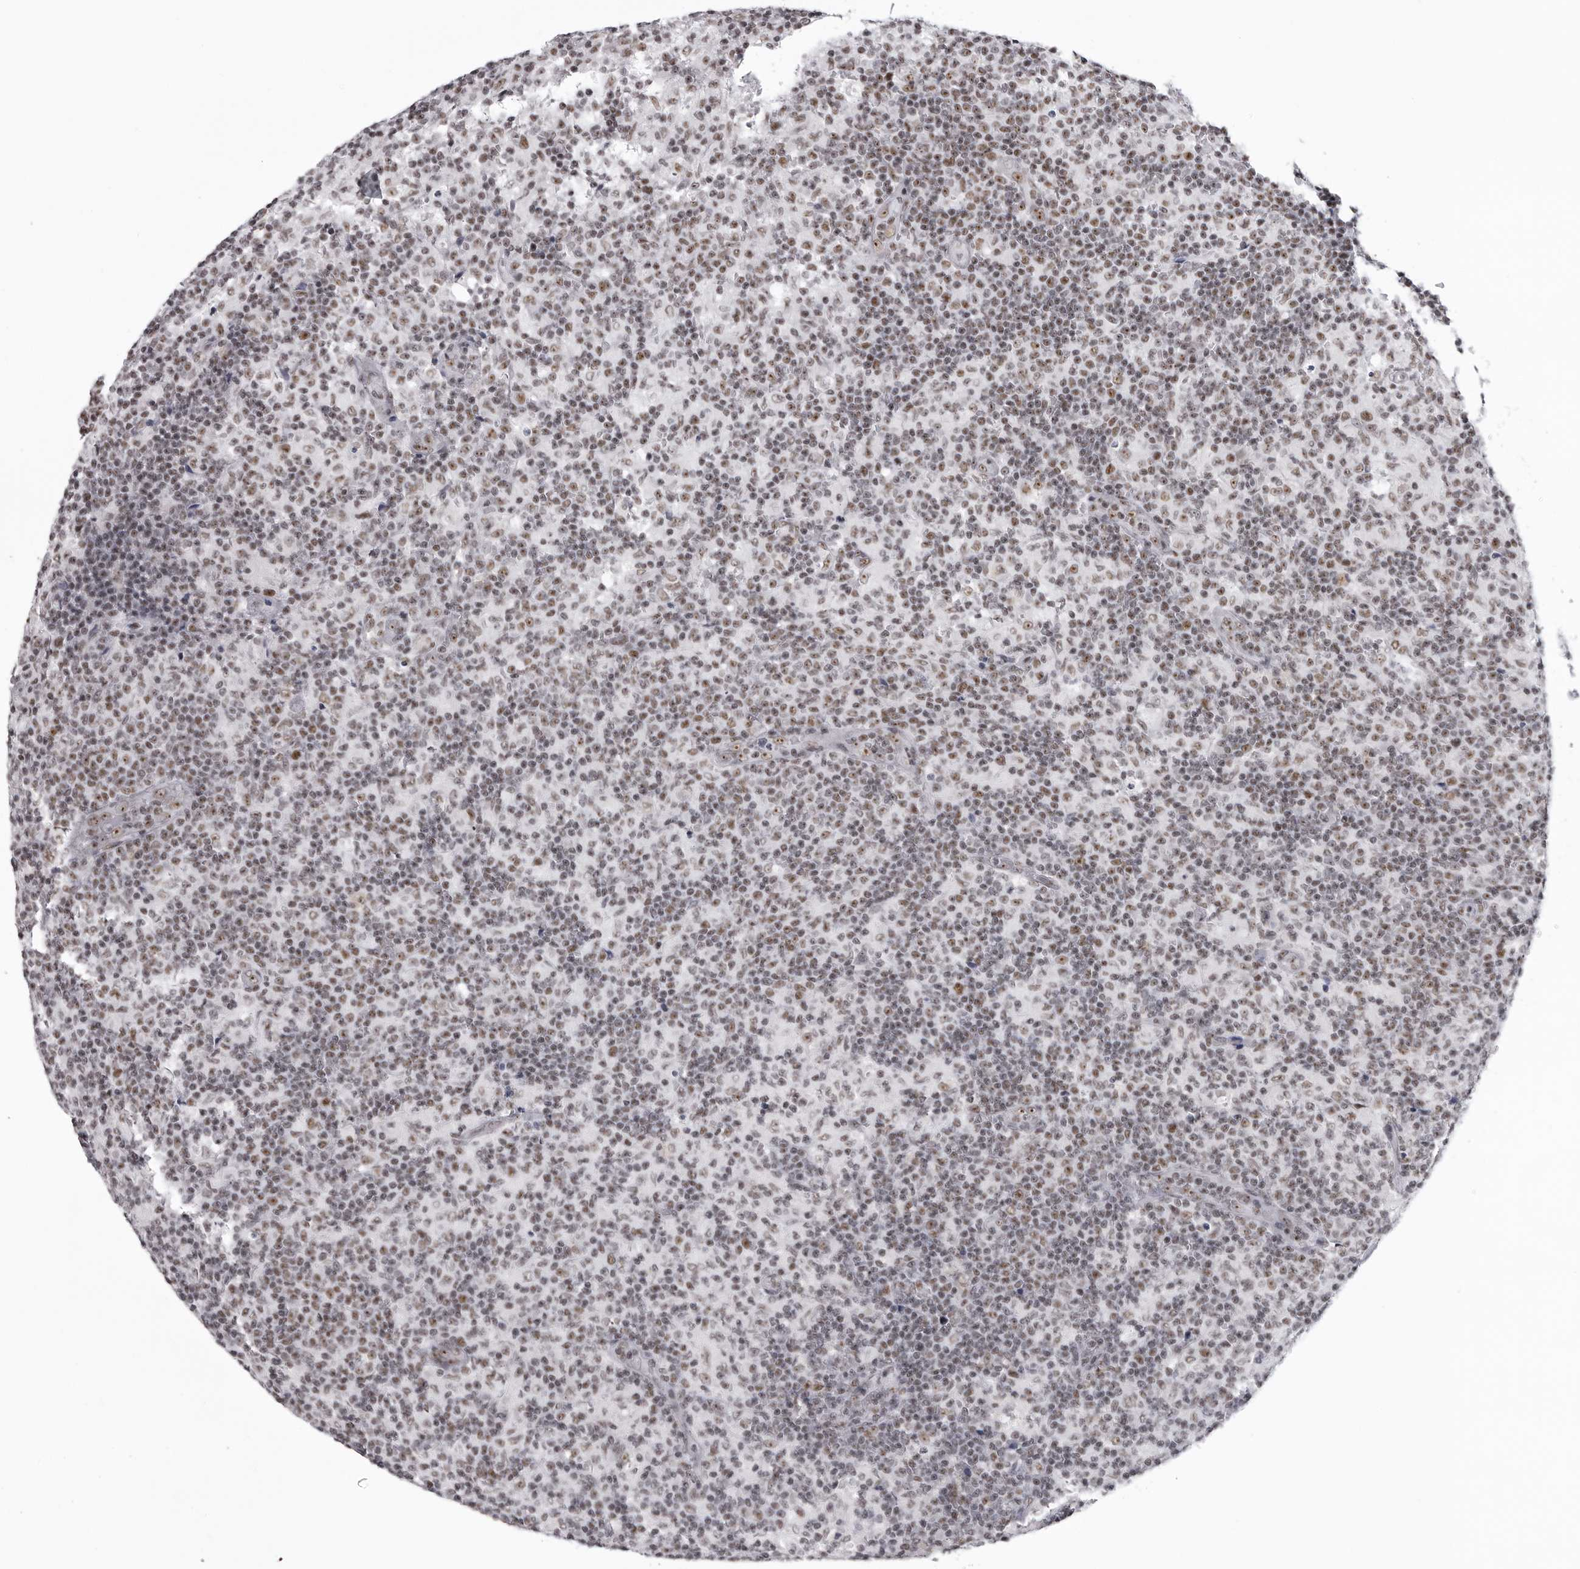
{"staining": {"intensity": "moderate", "quantity": "25%-75%", "location": "nuclear"}, "tissue": "lymph node", "cell_type": "Non-germinal center cells", "image_type": "normal", "snomed": [{"axis": "morphology", "description": "Normal tissue, NOS"}, {"axis": "morphology", "description": "Inflammation, NOS"}, {"axis": "topography", "description": "Lymph node"}], "caption": "IHC micrograph of normal lymph node stained for a protein (brown), which displays medium levels of moderate nuclear expression in approximately 25%-75% of non-germinal center cells.", "gene": "DHX9", "patient": {"sex": "male", "age": 55}}